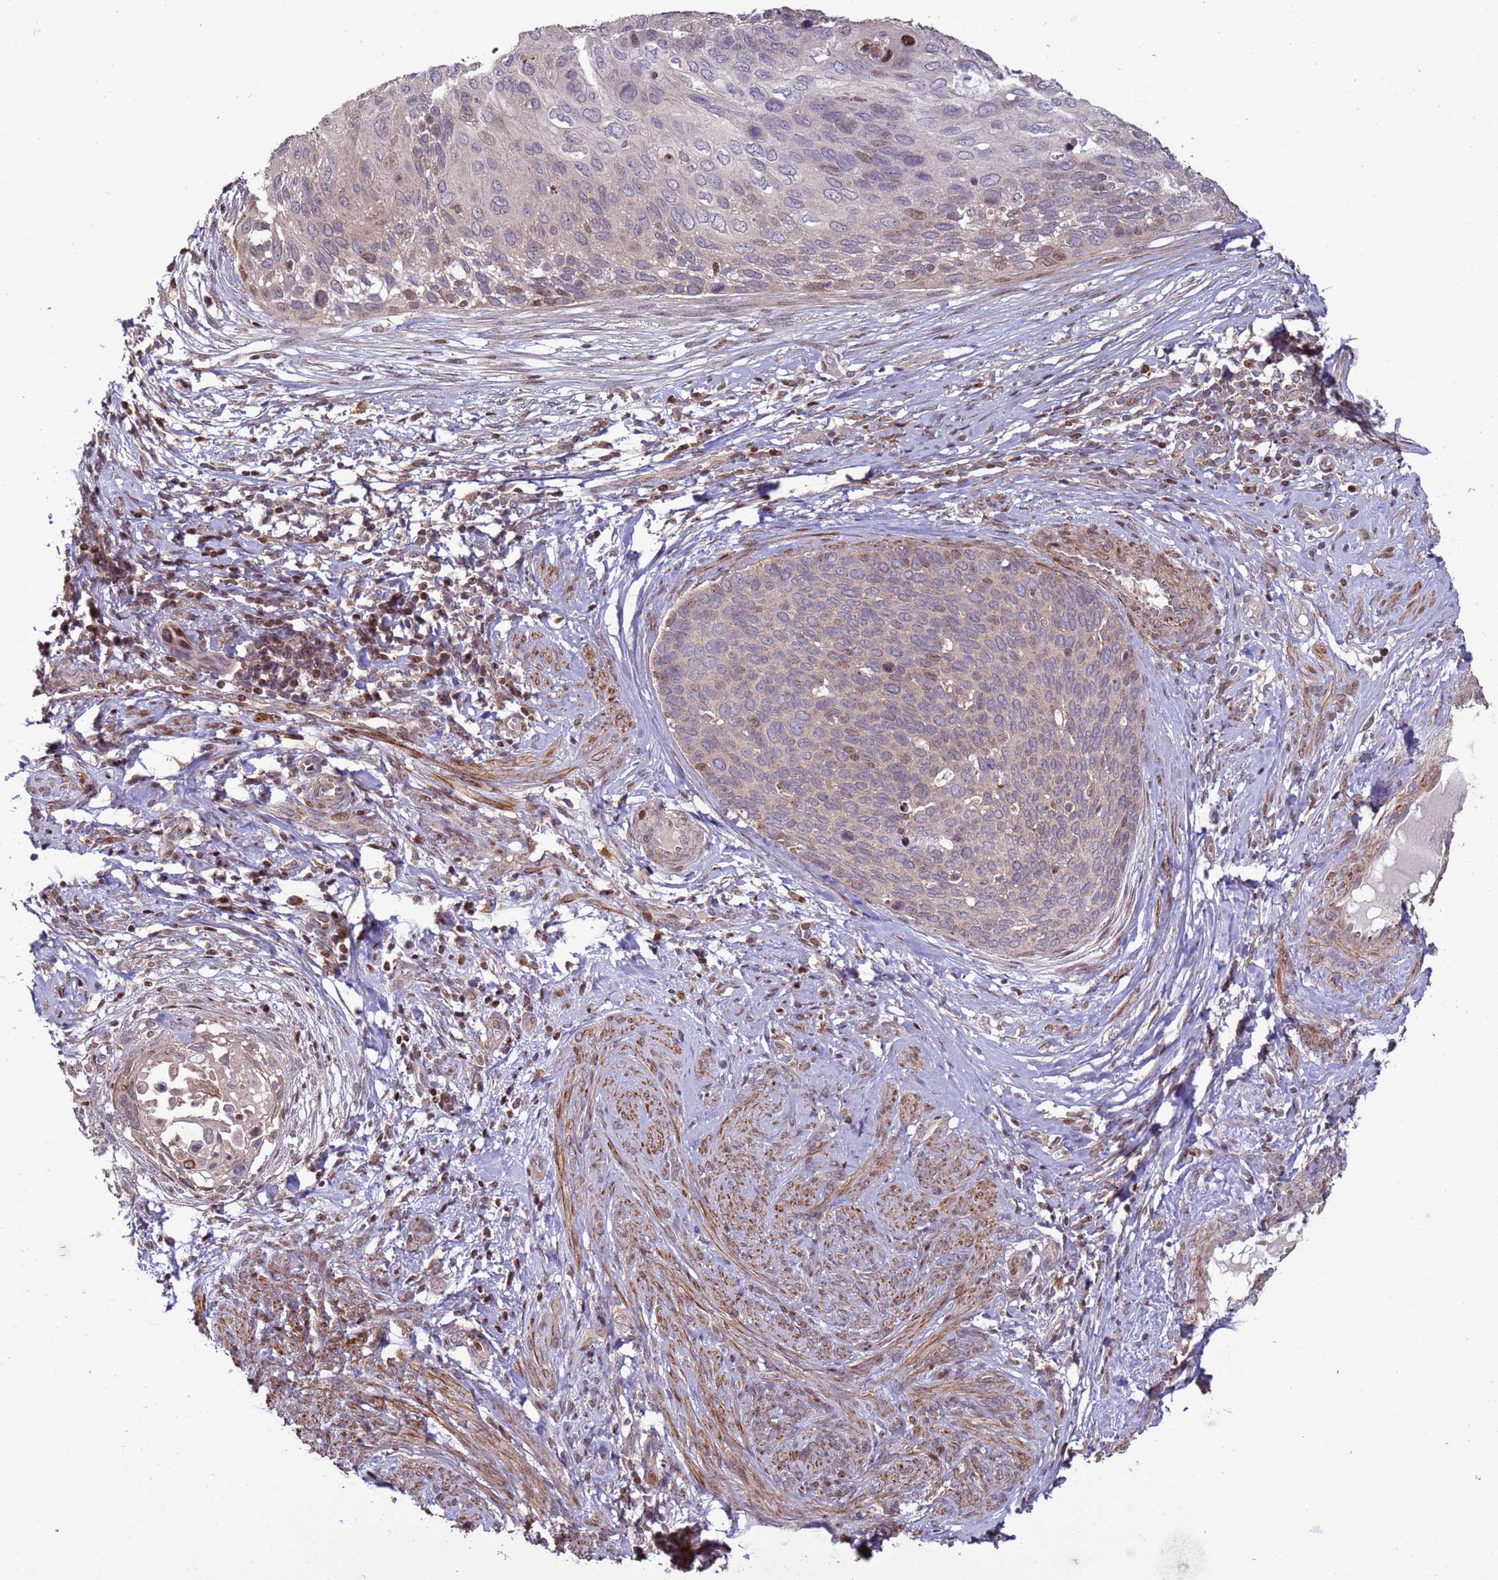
{"staining": {"intensity": "weak", "quantity": "<25%", "location": "nuclear"}, "tissue": "cervical cancer", "cell_type": "Tumor cells", "image_type": "cancer", "snomed": [{"axis": "morphology", "description": "Squamous cell carcinoma, NOS"}, {"axis": "topography", "description": "Cervix"}], "caption": "A high-resolution photomicrograph shows IHC staining of squamous cell carcinoma (cervical), which exhibits no significant expression in tumor cells. (Stains: DAB immunohistochemistry with hematoxylin counter stain, Microscopy: brightfield microscopy at high magnification).", "gene": "HGH1", "patient": {"sex": "female", "age": 80}}